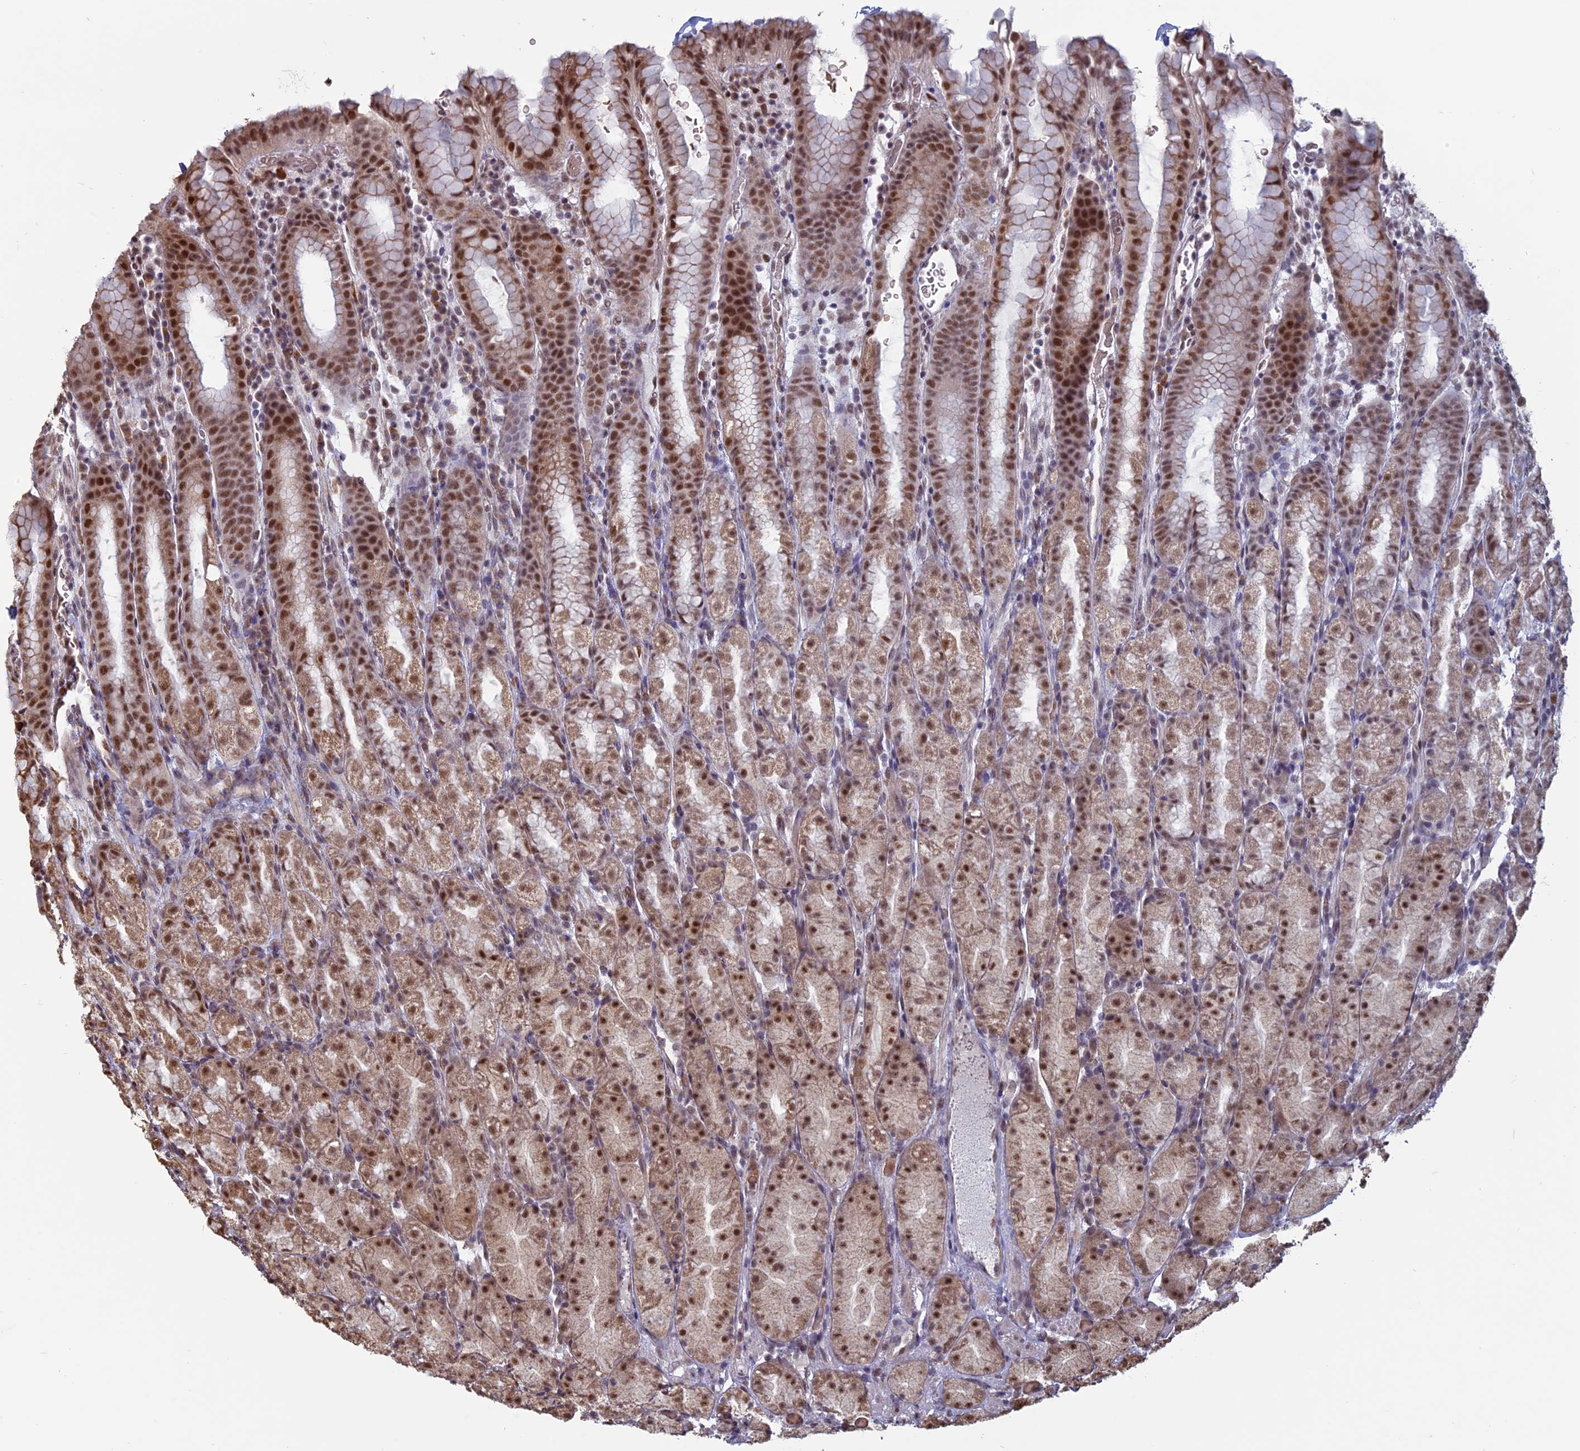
{"staining": {"intensity": "strong", "quantity": ">75%", "location": "nuclear"}, "tissue": "stomach", "cell_type": "Glandular cells", "image_type": "normal", "snomed": [{"axis": "morphology", "description": "Normal tissue, NOS"}, {"axis": "topography", "description": "Stomach, upper"}, {"axis": "topography", "description": "Stomach, lower"}, {"axis": "topography", "description": "Small intestine"}], "caption": "A brown stain shows strong nuclear positivity of a protein in glandular cells of unremarkable human stomach.", "gene": "MFAP1", "patient": {"sex": "male", "age": 68}}